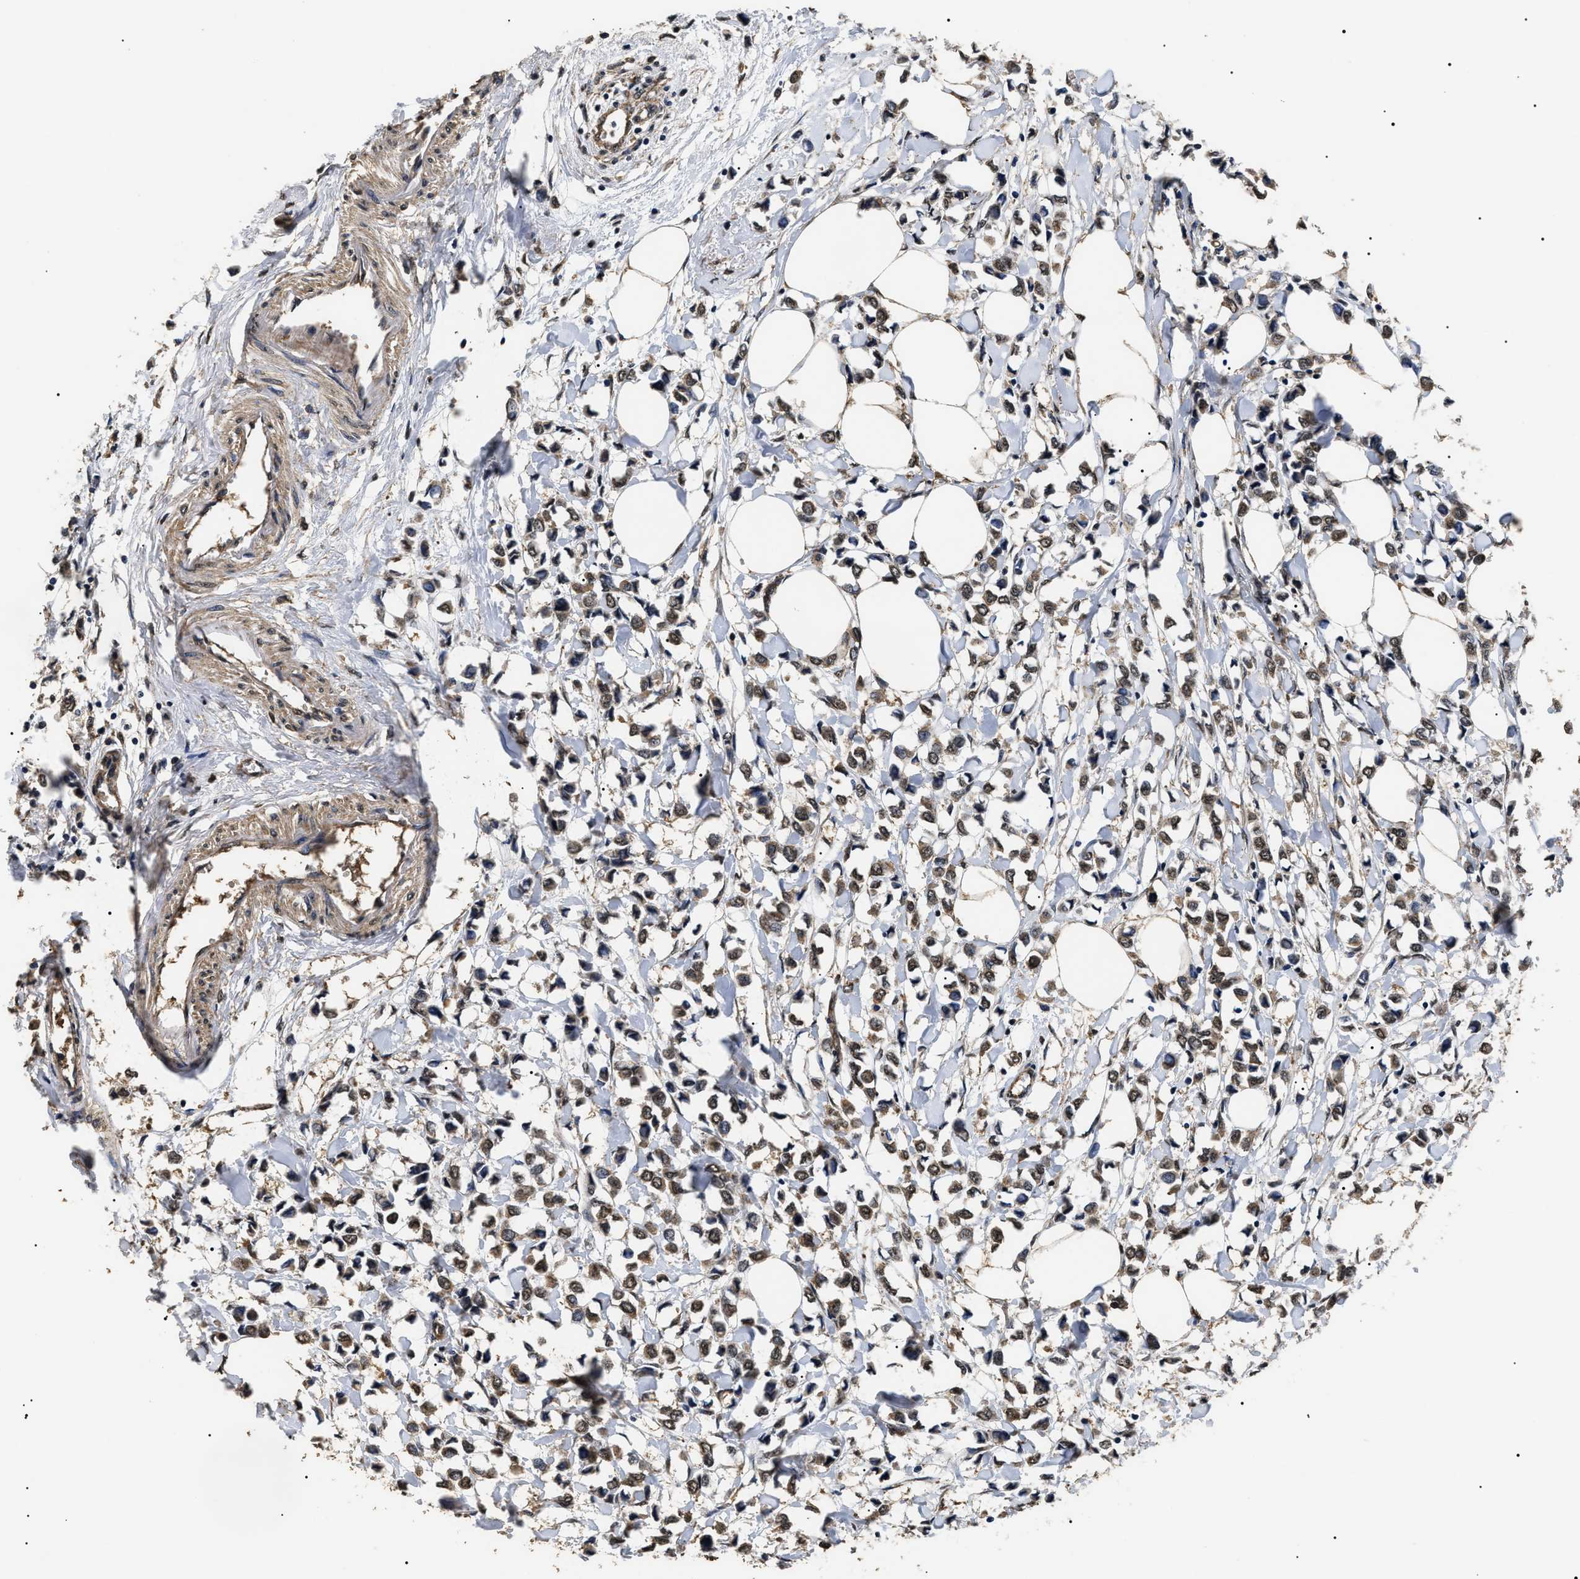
{"staining": {"intensity": "weak", "quantity": ">75%", "location": "cytoplasmic/membranous,nuclear"}, "tissue": "breast cancer", "cell_type": "Tumor cells", "image_type": "cancer", "snomed": [{"axis": "morphology", "description": "Lobular carcinoma"}, {"axis": "topography", "description": "Breast"}], "caption": "The photomicrograph reveals a brown stain indicating the presence of a protein in the cytoplasmic/membranous and nuclear of tumor cells in breast lobular carcinoma.", "gene": "PSMD8", "patient": {"sex": "female", "age": 51}}